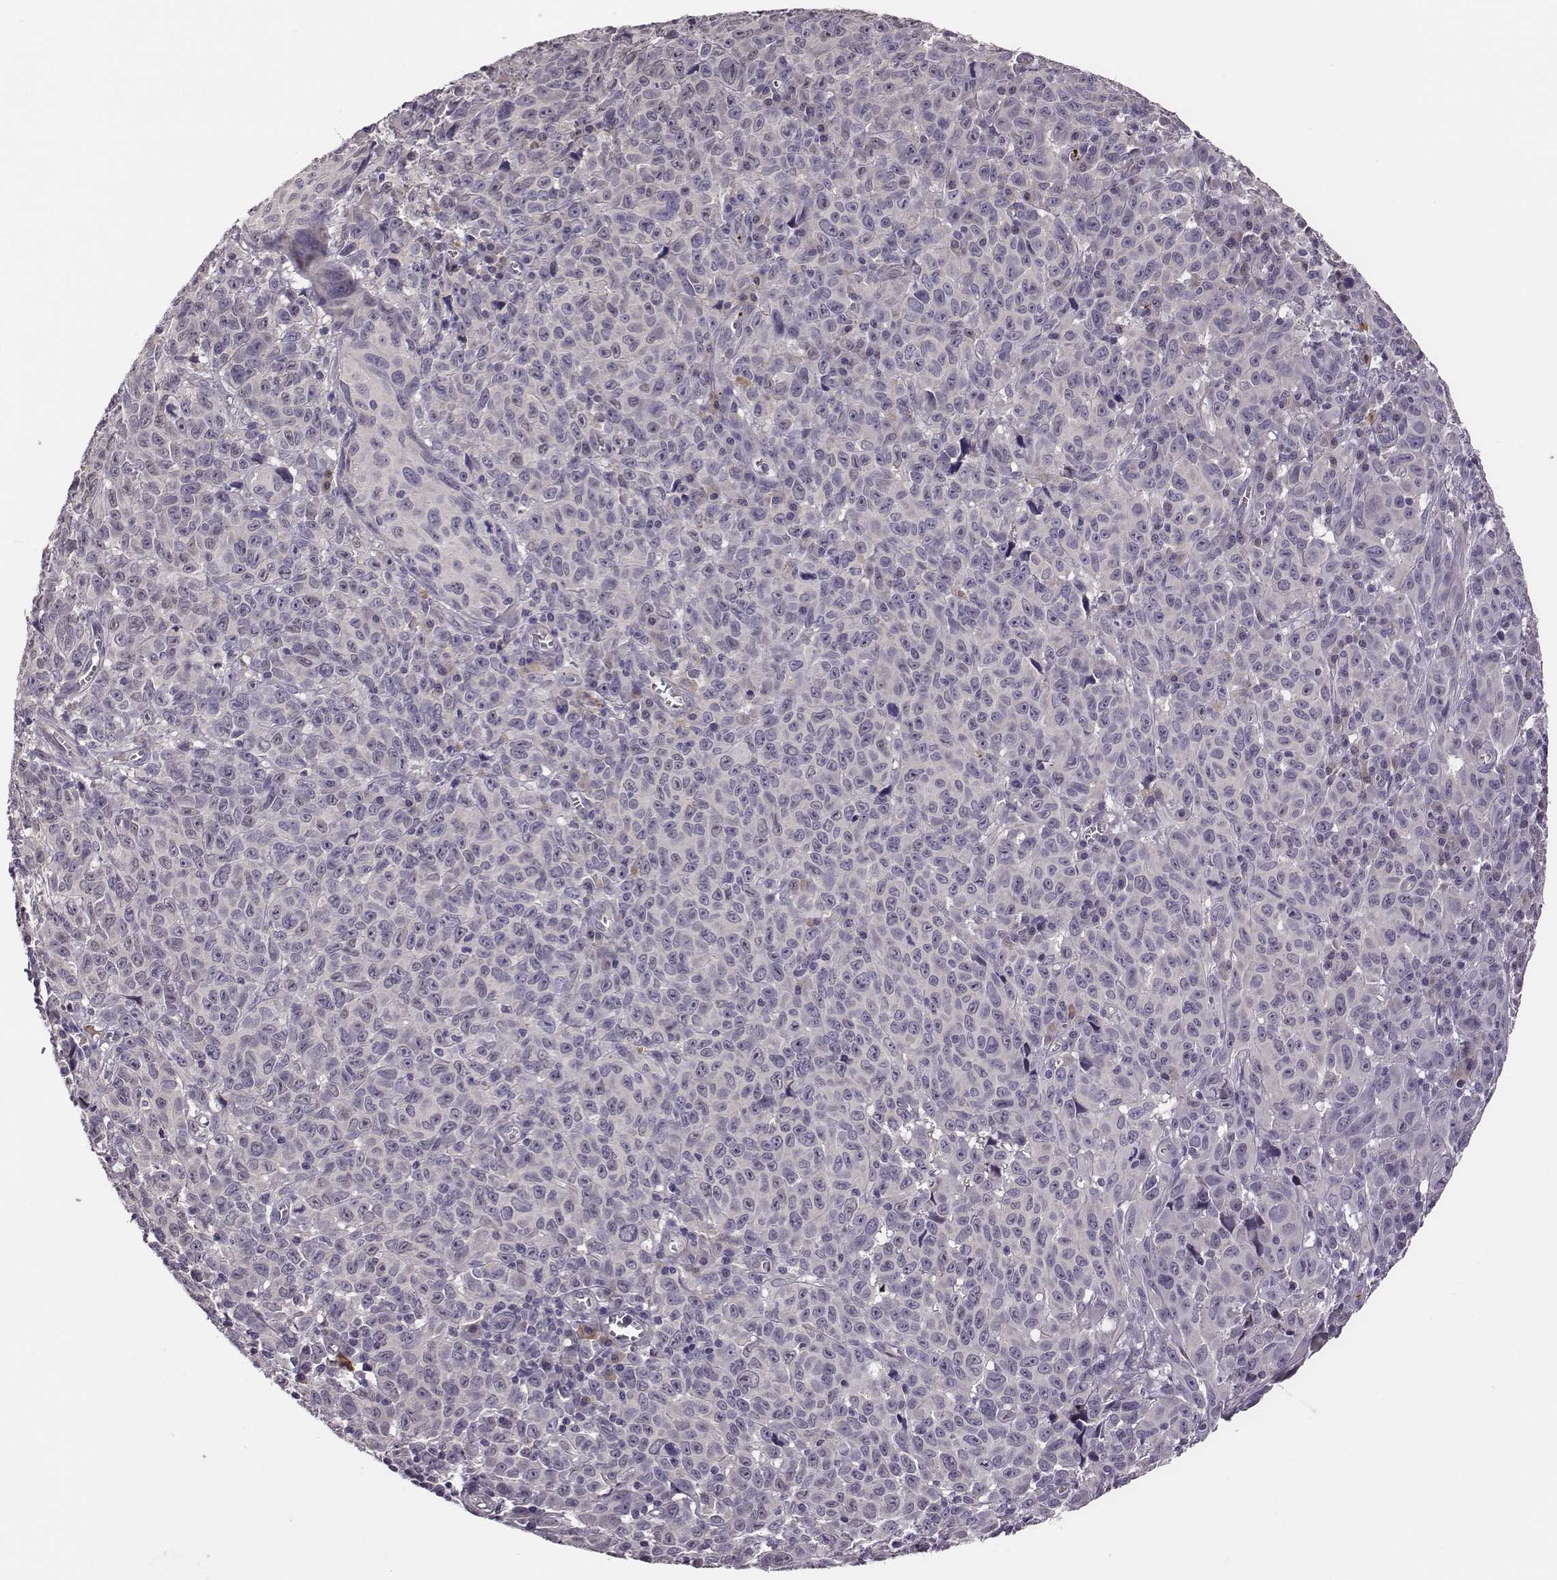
{"staining": {"intensity": "negative", "quantity": "none", "location": "none"}, "tissue": "melanoma", "cell_type": "Tumor cells", "image_type": "cancer", "snomed": [{"axis": "morphology", "description": "Malignant melanoma, NOS"}, {"axis": "topography", "description": "Vulva, labia, clitoris and Bartholin´s gland, NO"}], "caption": "Melanoma was stained to show a protein in brown. There is no significant expression in tumor cells.", "gene": "KMO", "patient": {"sex": "female", "age": 75}}